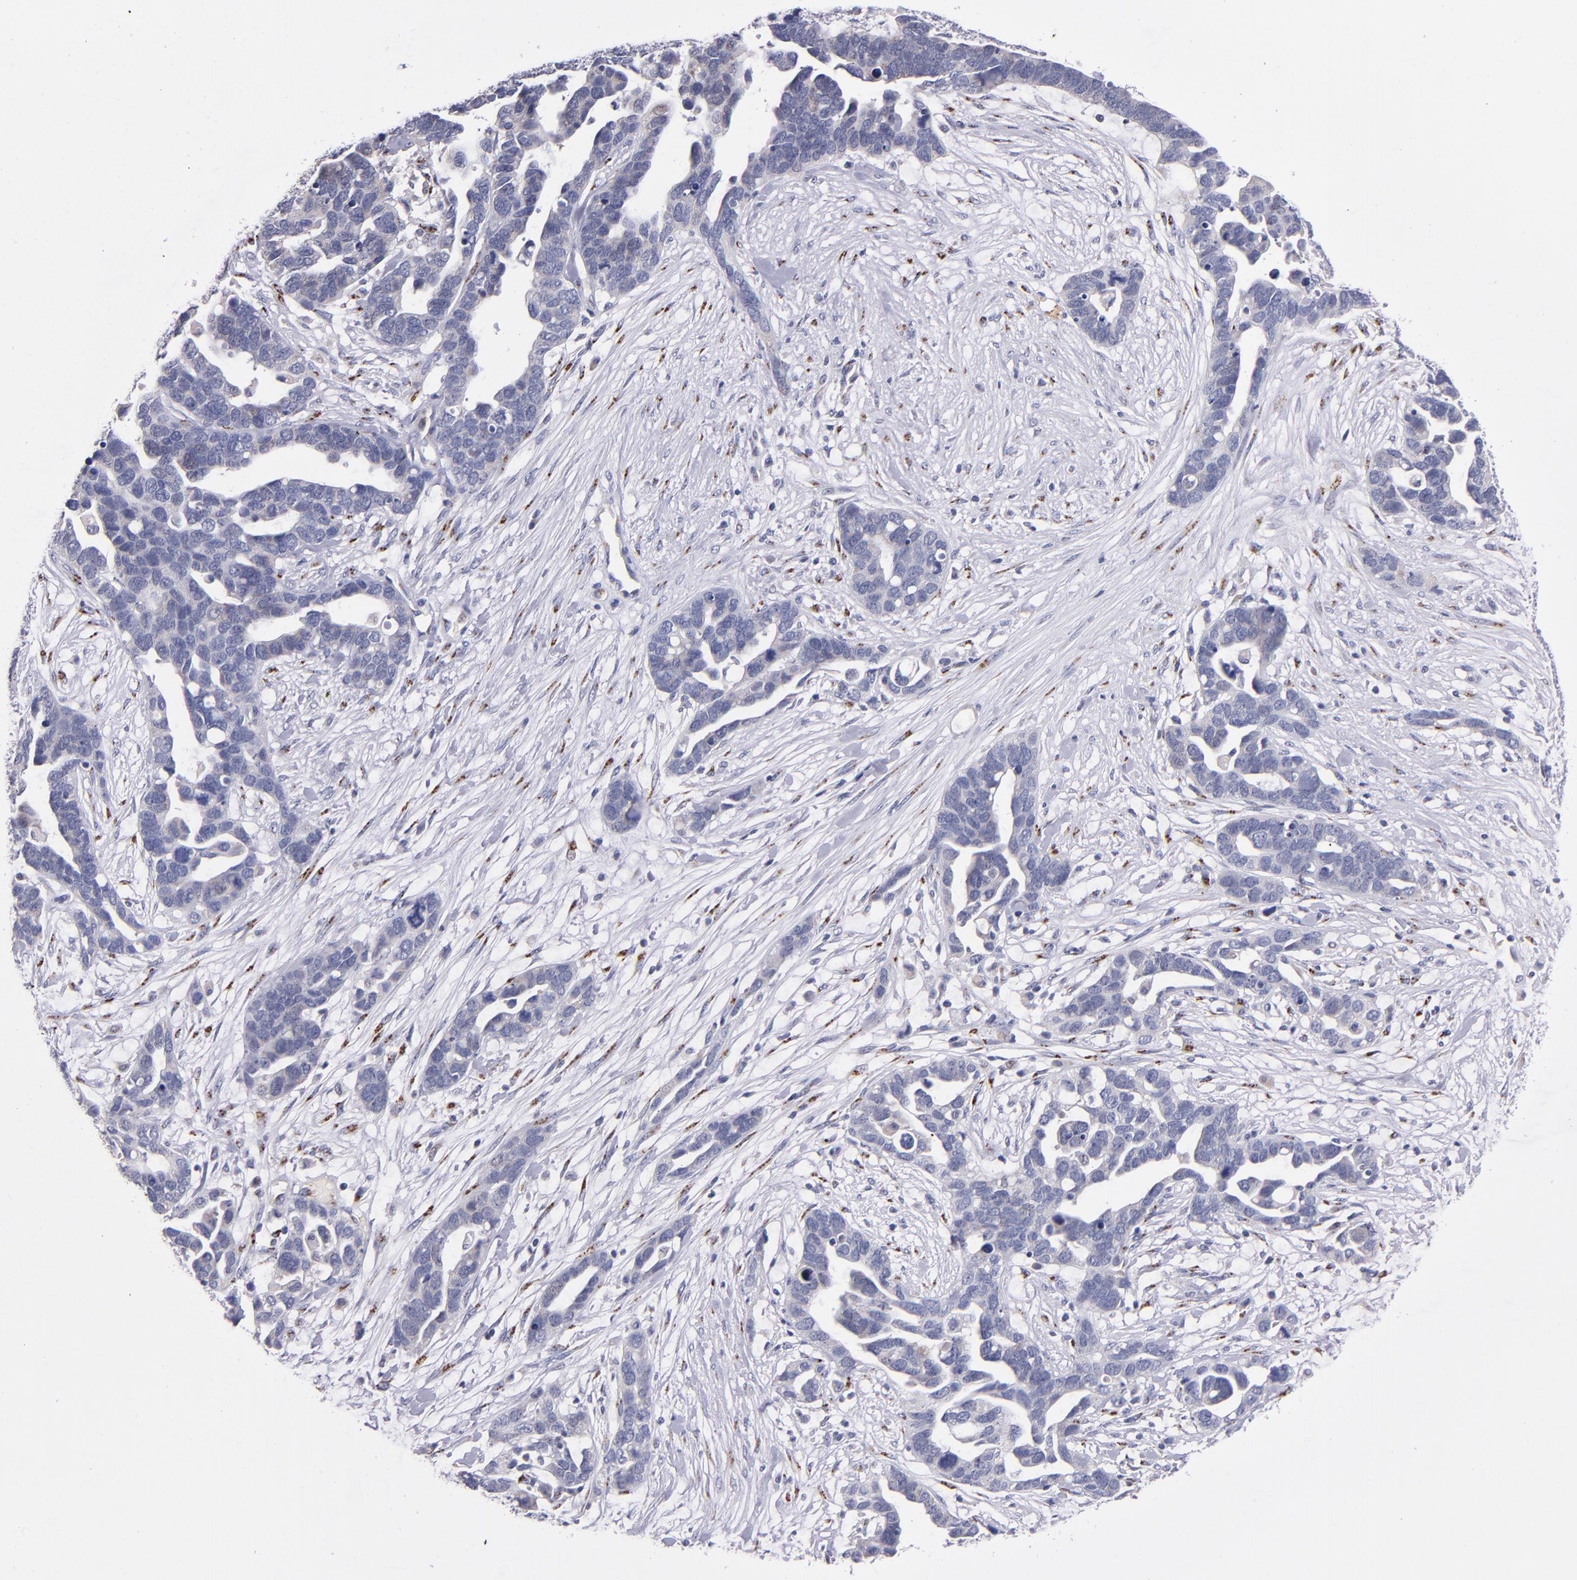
{"staining": {"intensity": "negative", "quantity": "none", "location": "none"}, "tissue": "ovarian cancer", "cell_type": "Tumor cells", "image_type": "cancer", "snomed": [{"axis": "morphology", "description": "Cystadenocarcinoma, serous, NOS"}, {"axis": "topography", "description": "Ovary"}], "caption": "This is a photomicrograph of immunohistochemistry staining of serous cystadenocarcinoma (ovarian), which shows no expression in tumor cells.", "gene": "RAB41", "patient": {"sex": "female", "age": 54}}